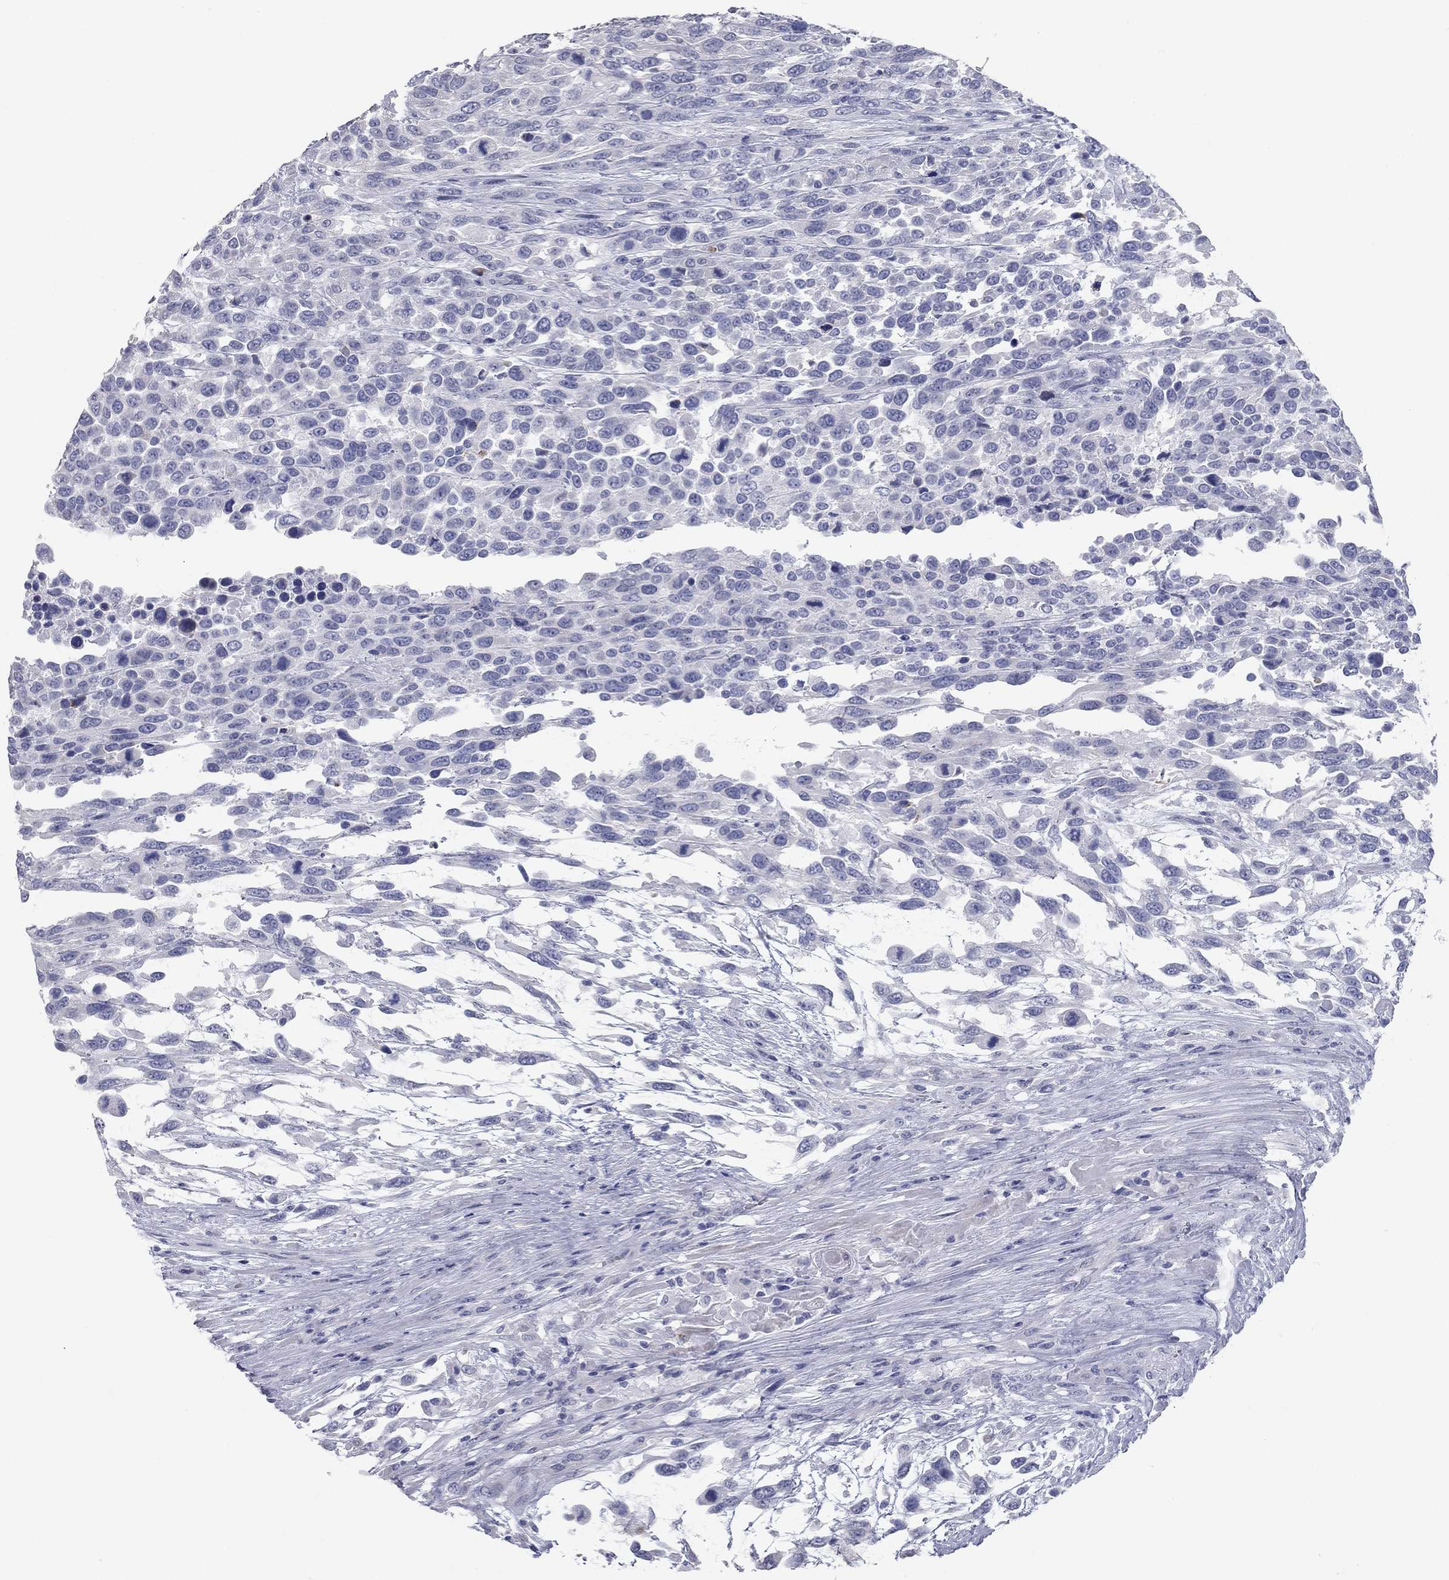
{"staining": {"intensity": "negative", "quantity": "none", "location": "none"}, "tissue": "urothelial cancer", "cell_type": "Tumor cells", "image_type": "cancer", "snomed": [{"axis": "morphology", "description": "Urothelial carcinoma, High grade"}, {"axis": "topography", "description": "Urinary bladder"}], "caption": "Tumor cells show no significant protein positivity in urothelial carcinoma (high-grade).", "gene": "TAC1", "patient": {"sex": "female", "age": 70}}